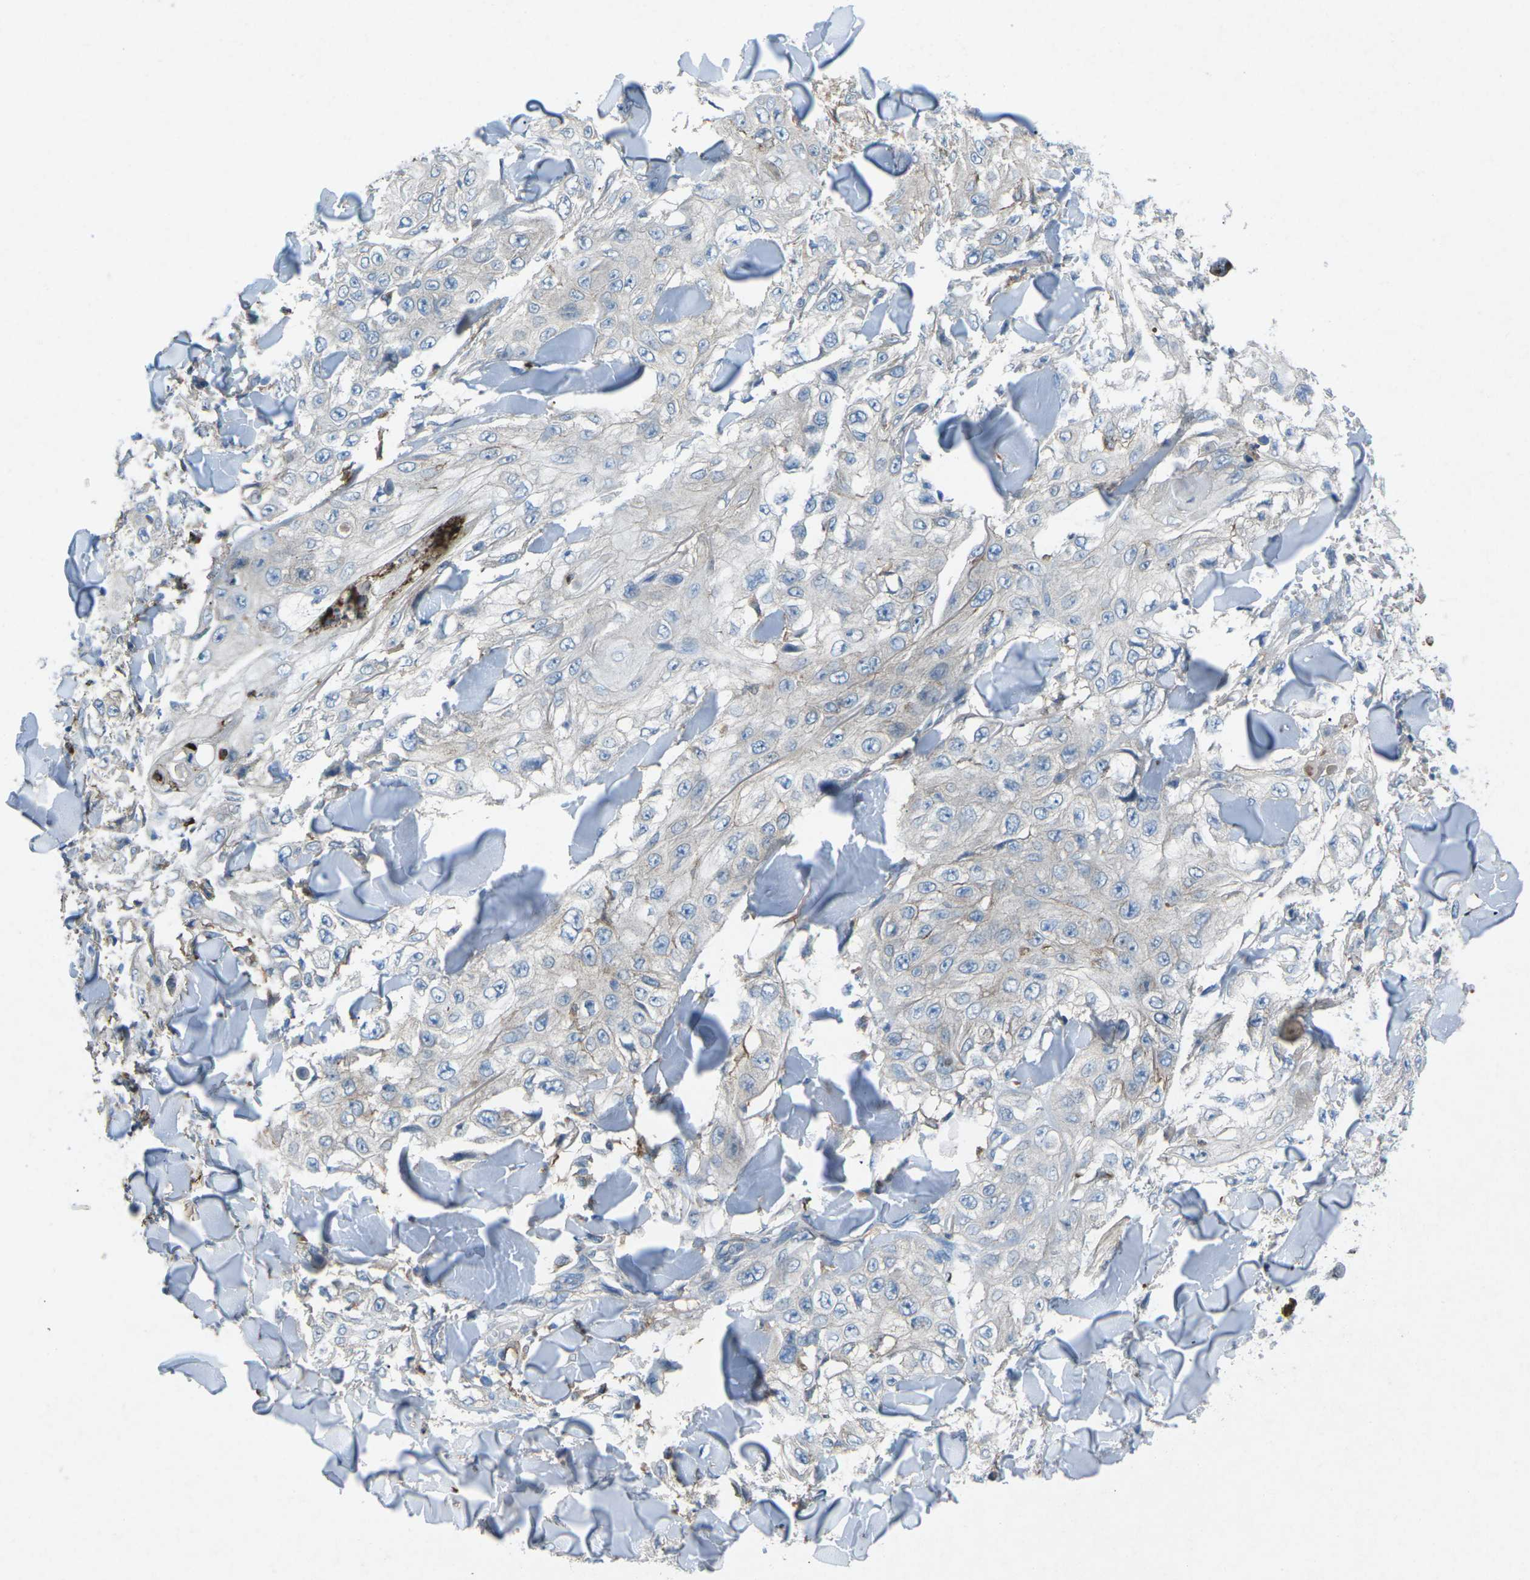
{"staining": {"intensity": "negative", "quantity": "none", "location": "none"}, "tissue": "skin cancer", "cell_type": "Tumor cells", "image_type": "cancer", "snomed": [{"axis": "morphology", "description": "Squamous cell carcinoma, NOS"}, {"axis": "topography", "description": "Skin"}], "caption": "DAB immunohistochemical staining of skin cancer displays no significant staining in tumor cells. The staining is performed using DAB (3,3'-diaminobenzidine) brown chromogen with nuclei counter-stained in using hematoxylin.", "gene": "STK11", "patient": {"sex": "male", "age": 86}}